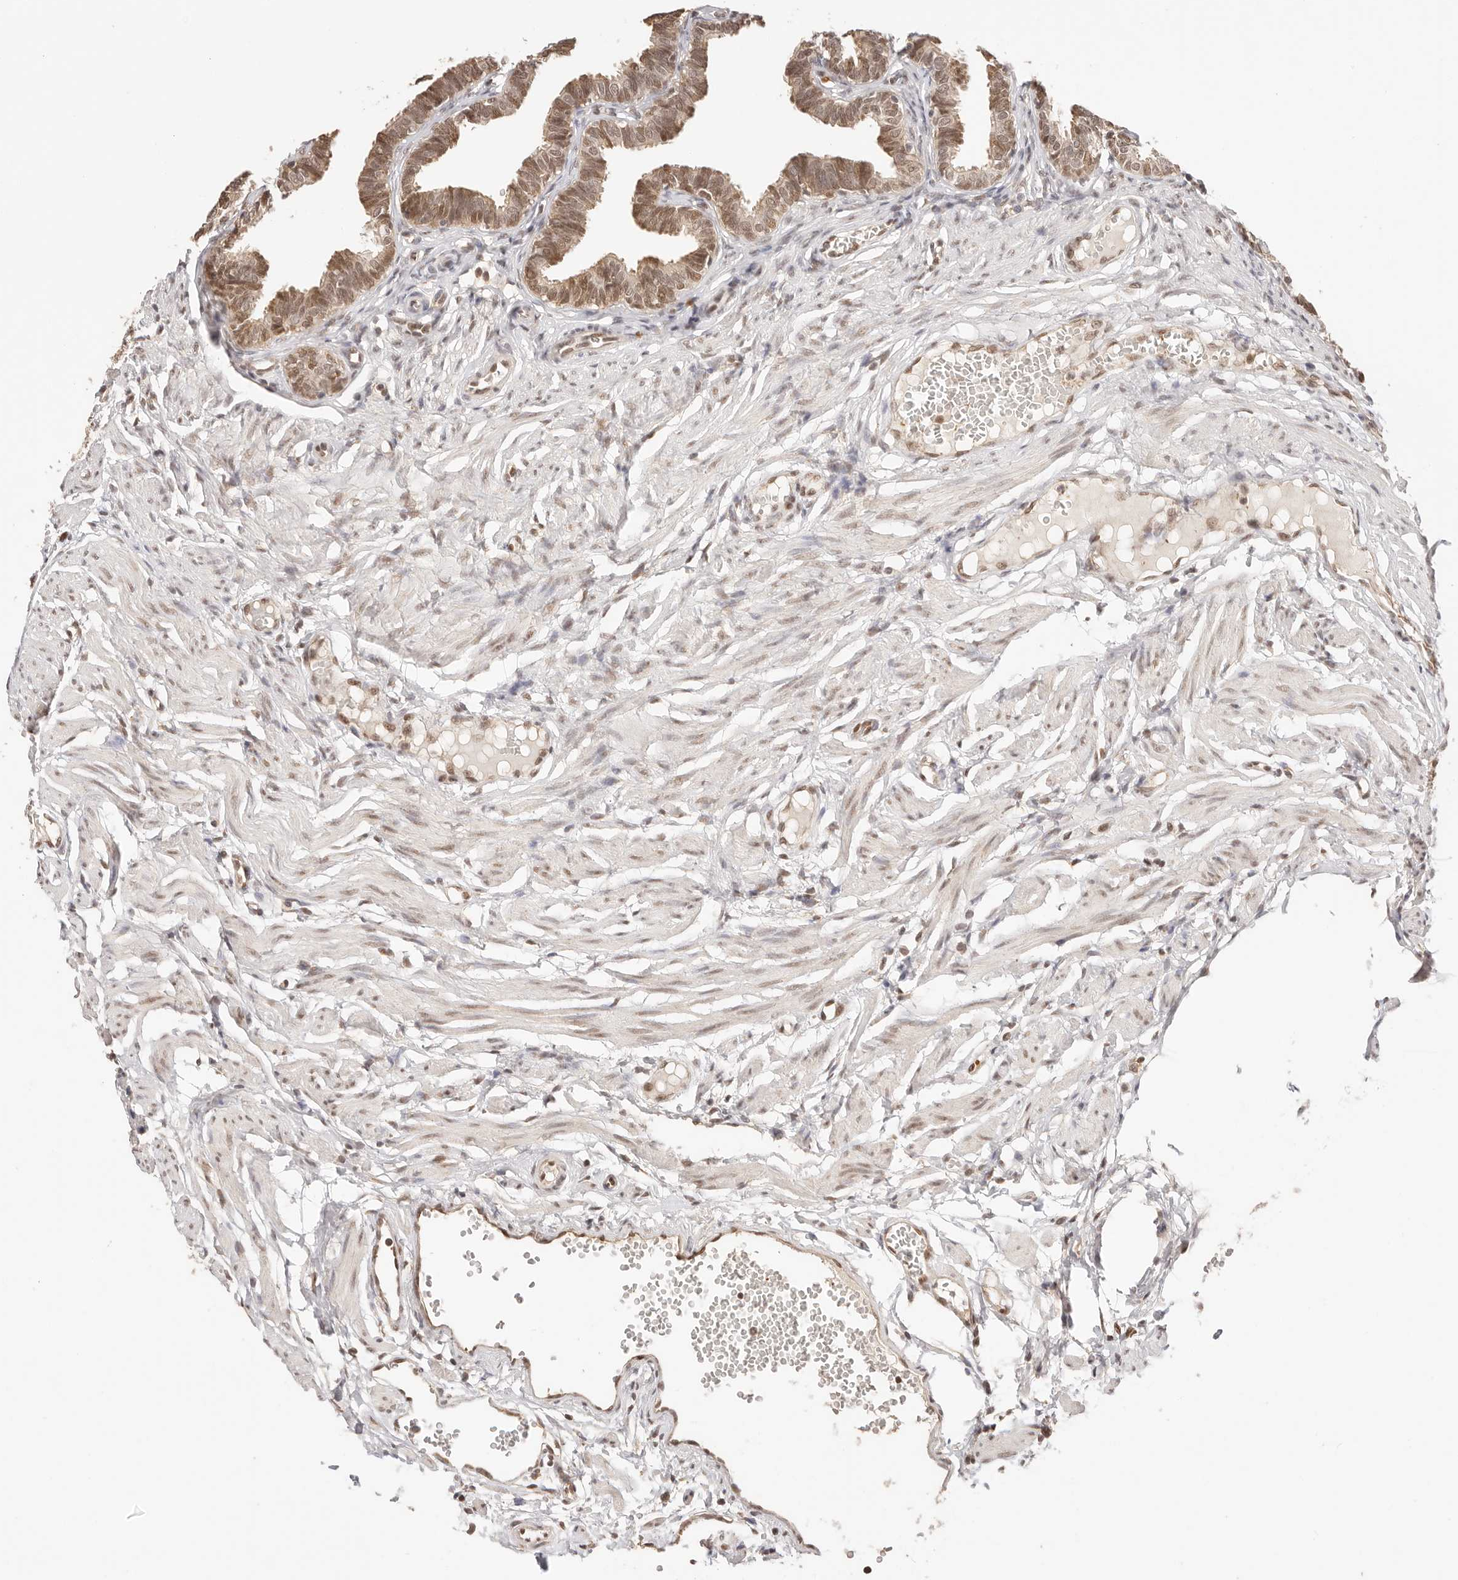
{"staining": {"intensity": "moderate", "quantity": ">75%", "location": "cytoplasmic/membranous,nuclear"}, "tissue": "fallopian tube", "cell_type": "Glandular cells", "image_type": "normal", "snomed": [{"axis": "morphology", "description": "Normal tissue, NOS"}, {"axis": "topography", "description": "Fallopian tube"}, {"axis": "topography", "description": "Ovary"}], "caption": "Moderate cytoplasmic/membranous,nuclear protein expression is seen in about >75% of glandular cells in fallopian tube.", "gene": "RFC3", "patient": {"sex": "female", "age": 23}}